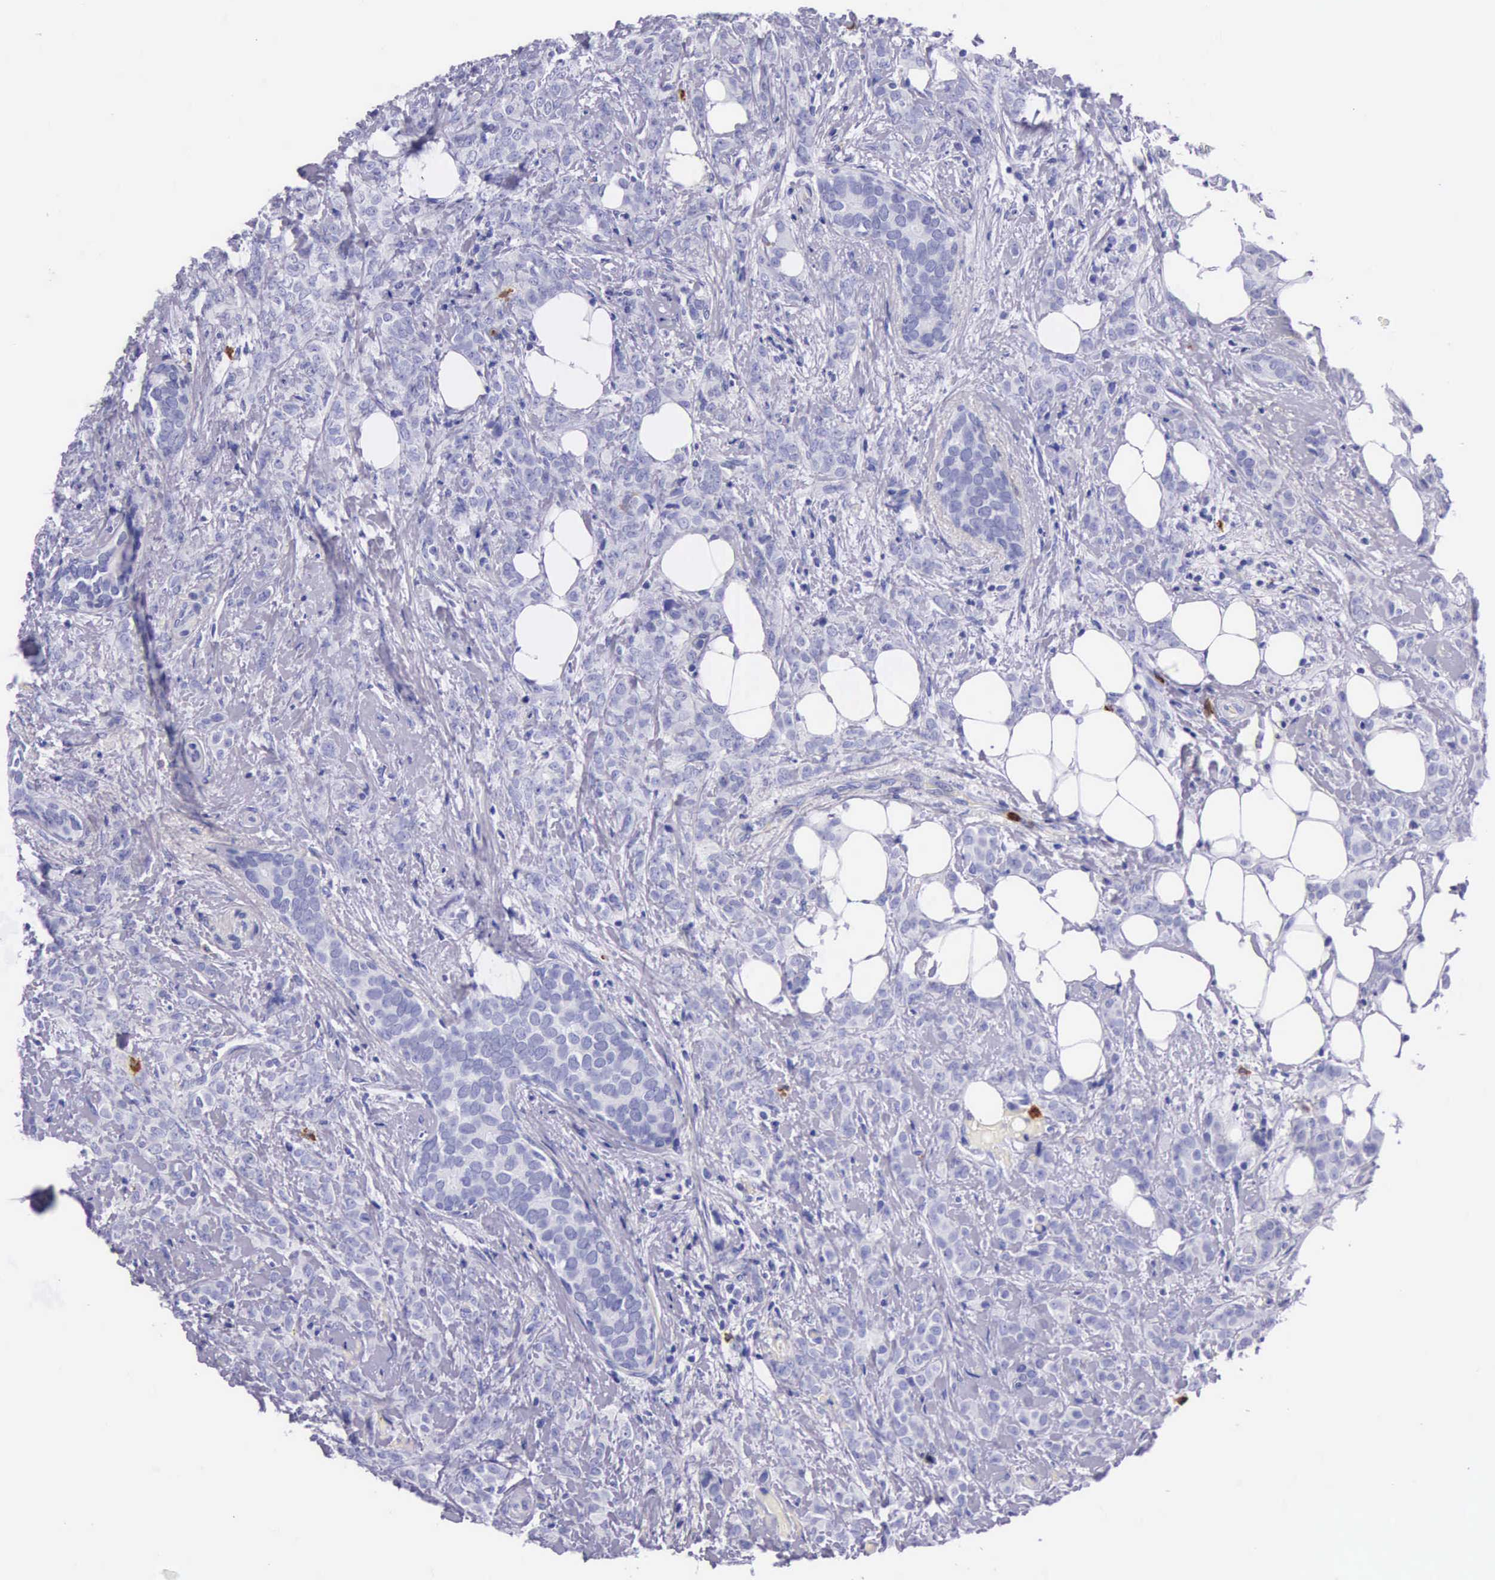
{"staining": {"intensity": "negative", "quantity": "none", "location": "none"}, "tissue": "breast cancer", "cell_type": "Tumor cells", "image_type": "cancer", "snomed": [{"axis": "morphology", "description": "Duct carcinoma"}, {"axis": "topography", "description": "Breast"}], "caption": "There is no significant positivity in tumor cells of infiltrating ductal carcinoma (breast).", "gene": "FCN1", "patient": {"sex": "female", "age": 53}}